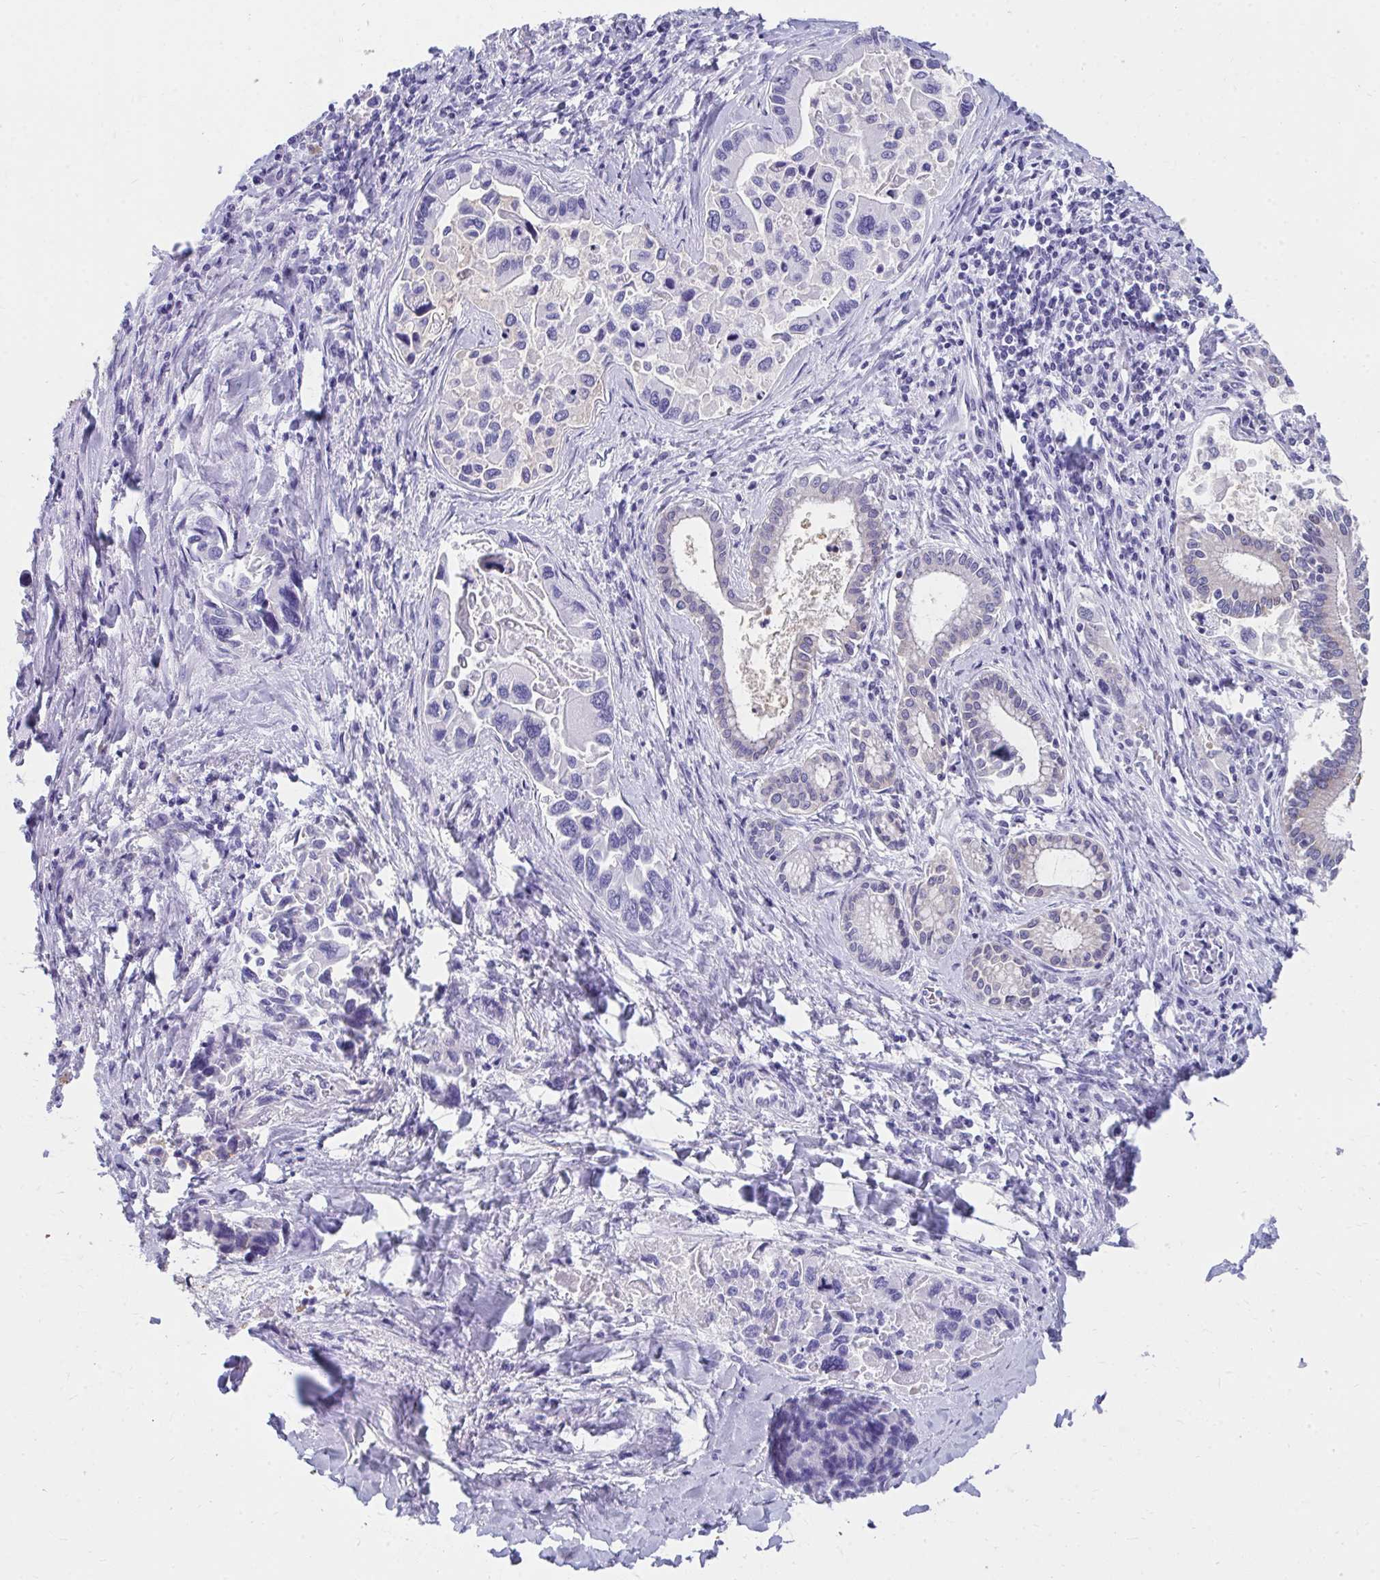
{"staining": {"intensity": "negative", "quantity": "none", "location": "none"}, "tissue": "liver cancer", "cell_type": "Tumor cells", "image_type": "cancer", "snomed": [{"axis": "morphology", "description": "Cholangiocarcinoma"}, {"axis": "topography", "description": "Liver"}], "caption": "A micrograph of liver cancer (cholangiocarcinoma) stained for a protein displays no brown staining in tumor cells.", "gene": "HGD", "patient": {"sex": "male", "age": 66}}